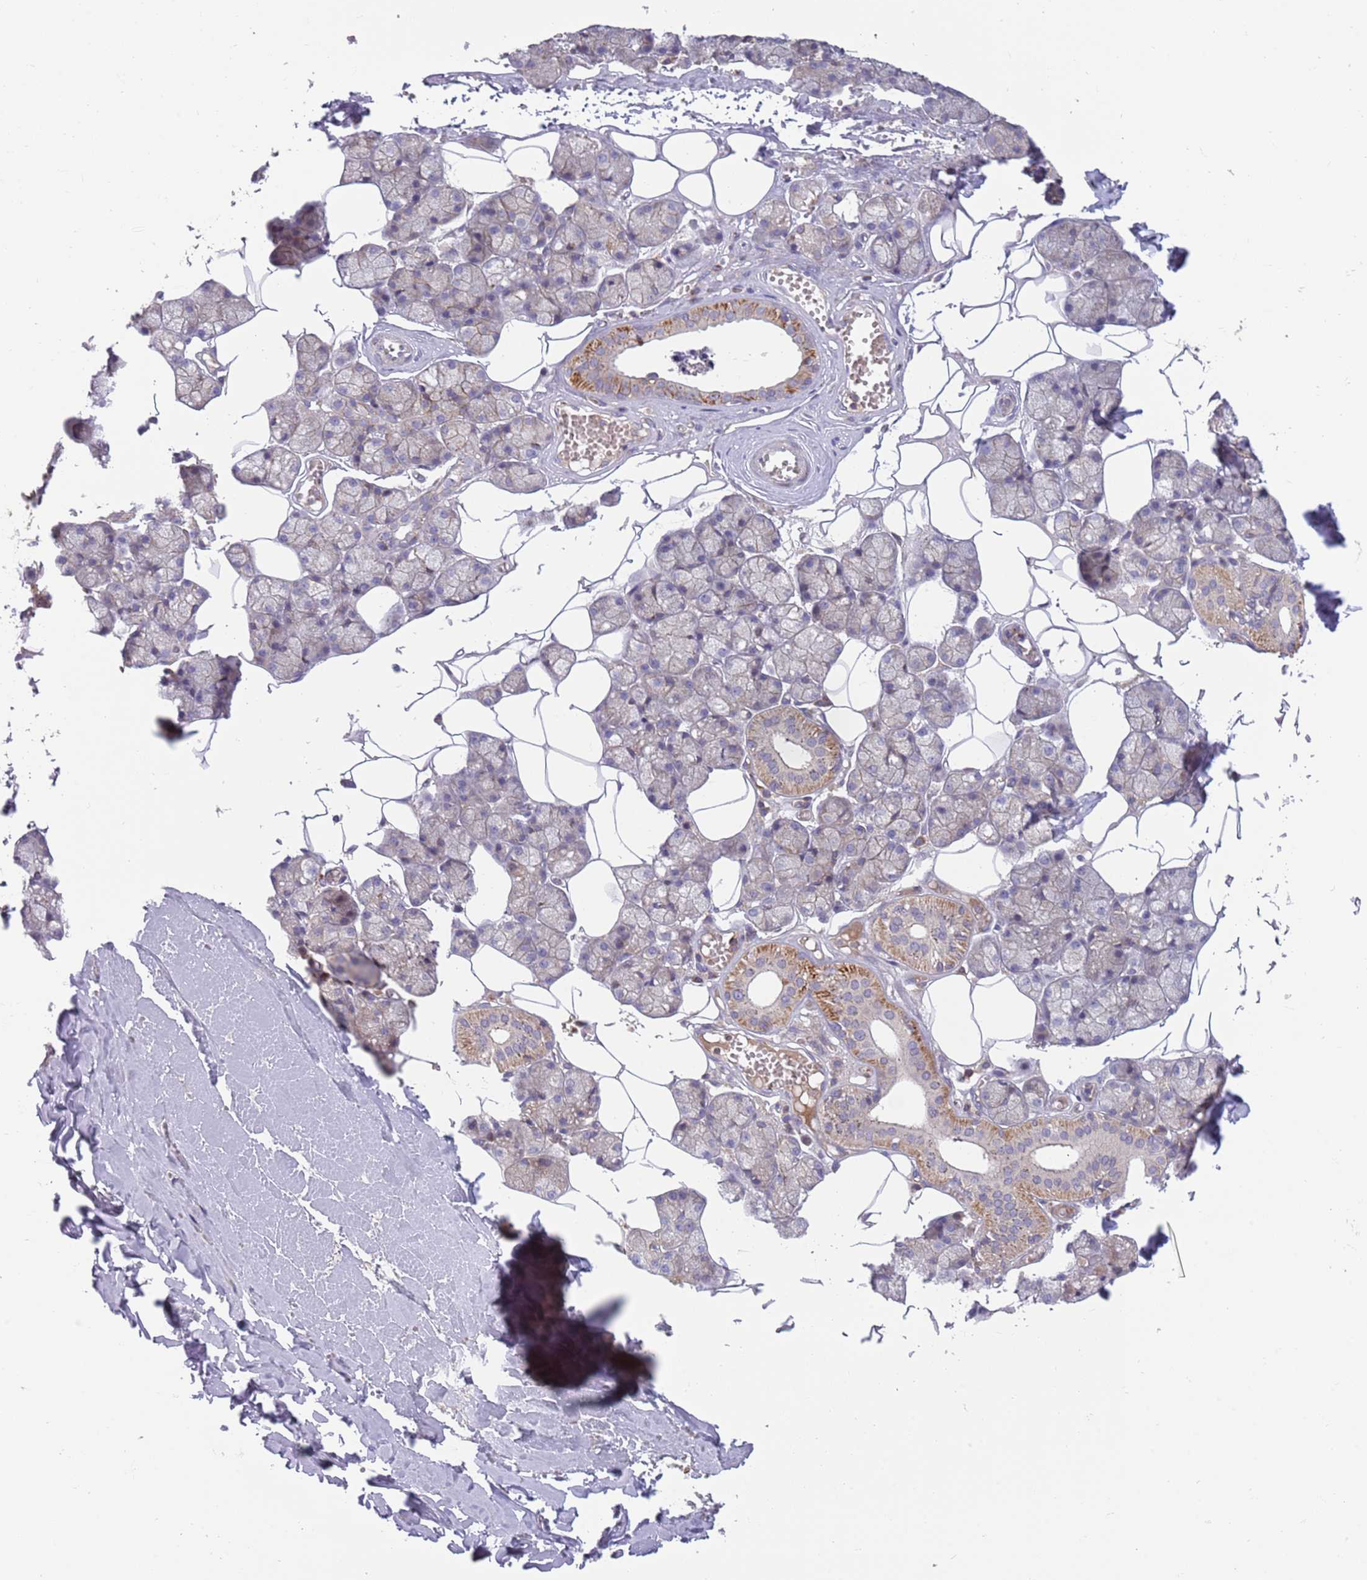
{"staining": {"intensity": "moderate", "quantity": "25%-75%", "location": "cytoplasmic/membranous"}, "tissue": "salivary gland", "cell_type": "Glandular cells", "image_type": "normal", "snomed": [{"axis": "morphology", "description": "Normal tissue, NOS"}, {"axis": "topography", "description": "Salivary gland"}], "caption": "Human salivary gland stained with a brown dye shows moderate cytoplasmic/membranous positive positivity in about 25%-75% of glandular cells.", "gene": "BTBD7", "patient": {"sex": "male", "age": 62}}